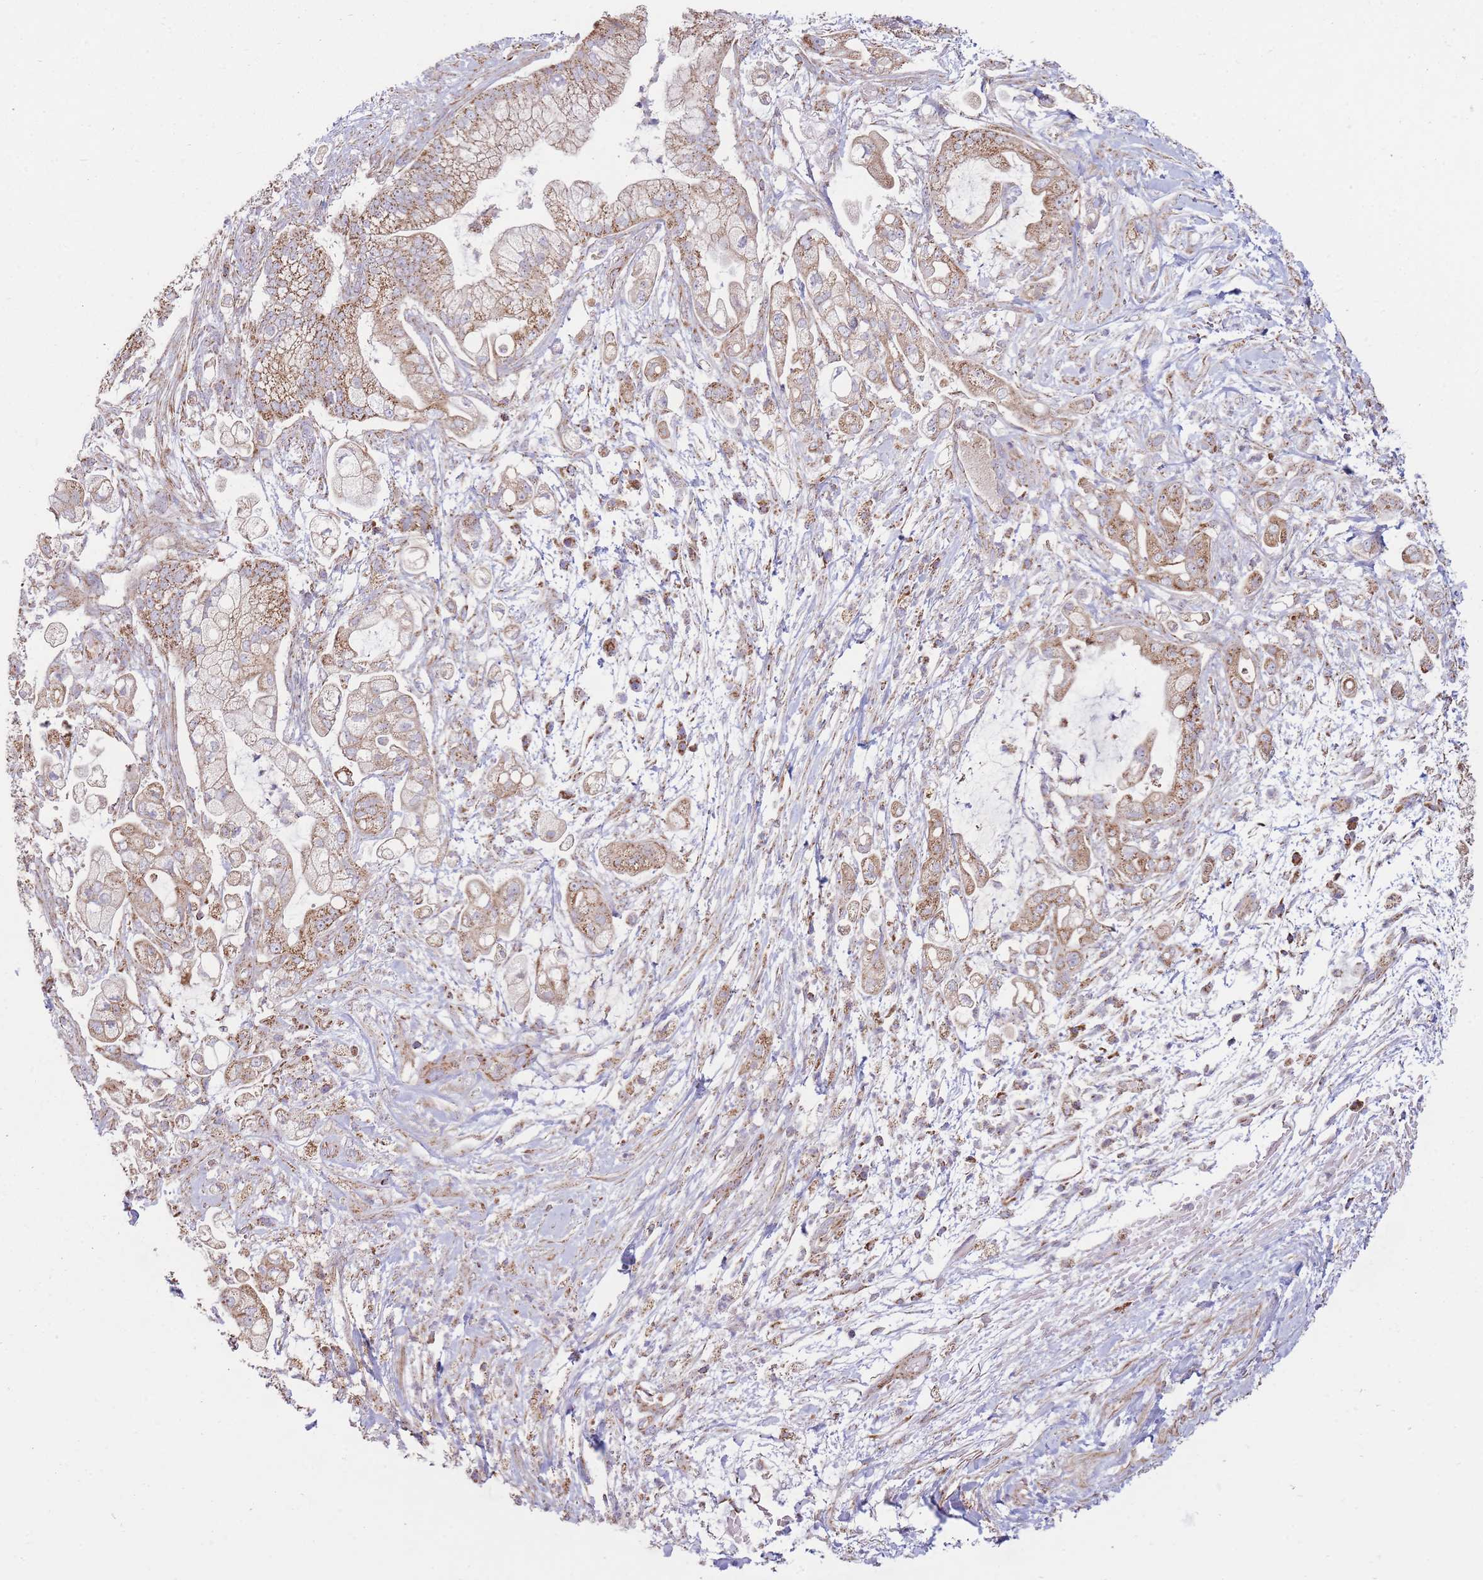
{"staining": {"intensity": "moderate", "quantity": ">75%", "location": "cytoplasmic/membranous"}, "tissue": "pancreatic cancer", "cell_type": "Tumor cells", "image_type": "cancer", "snomed": [{"axis": "morphology", "description": "Adenocarcinoma, NOS"}, {"axis": "topography", "description": "Pancreas"}], "caption": "Tumor cells show medium levels of moderate cytoplasmic/membranous staining in about >75% of cells in human pancreatic cancer.", "gene": "KIF16B", "patient": {"sex": "female", "age": 69}}